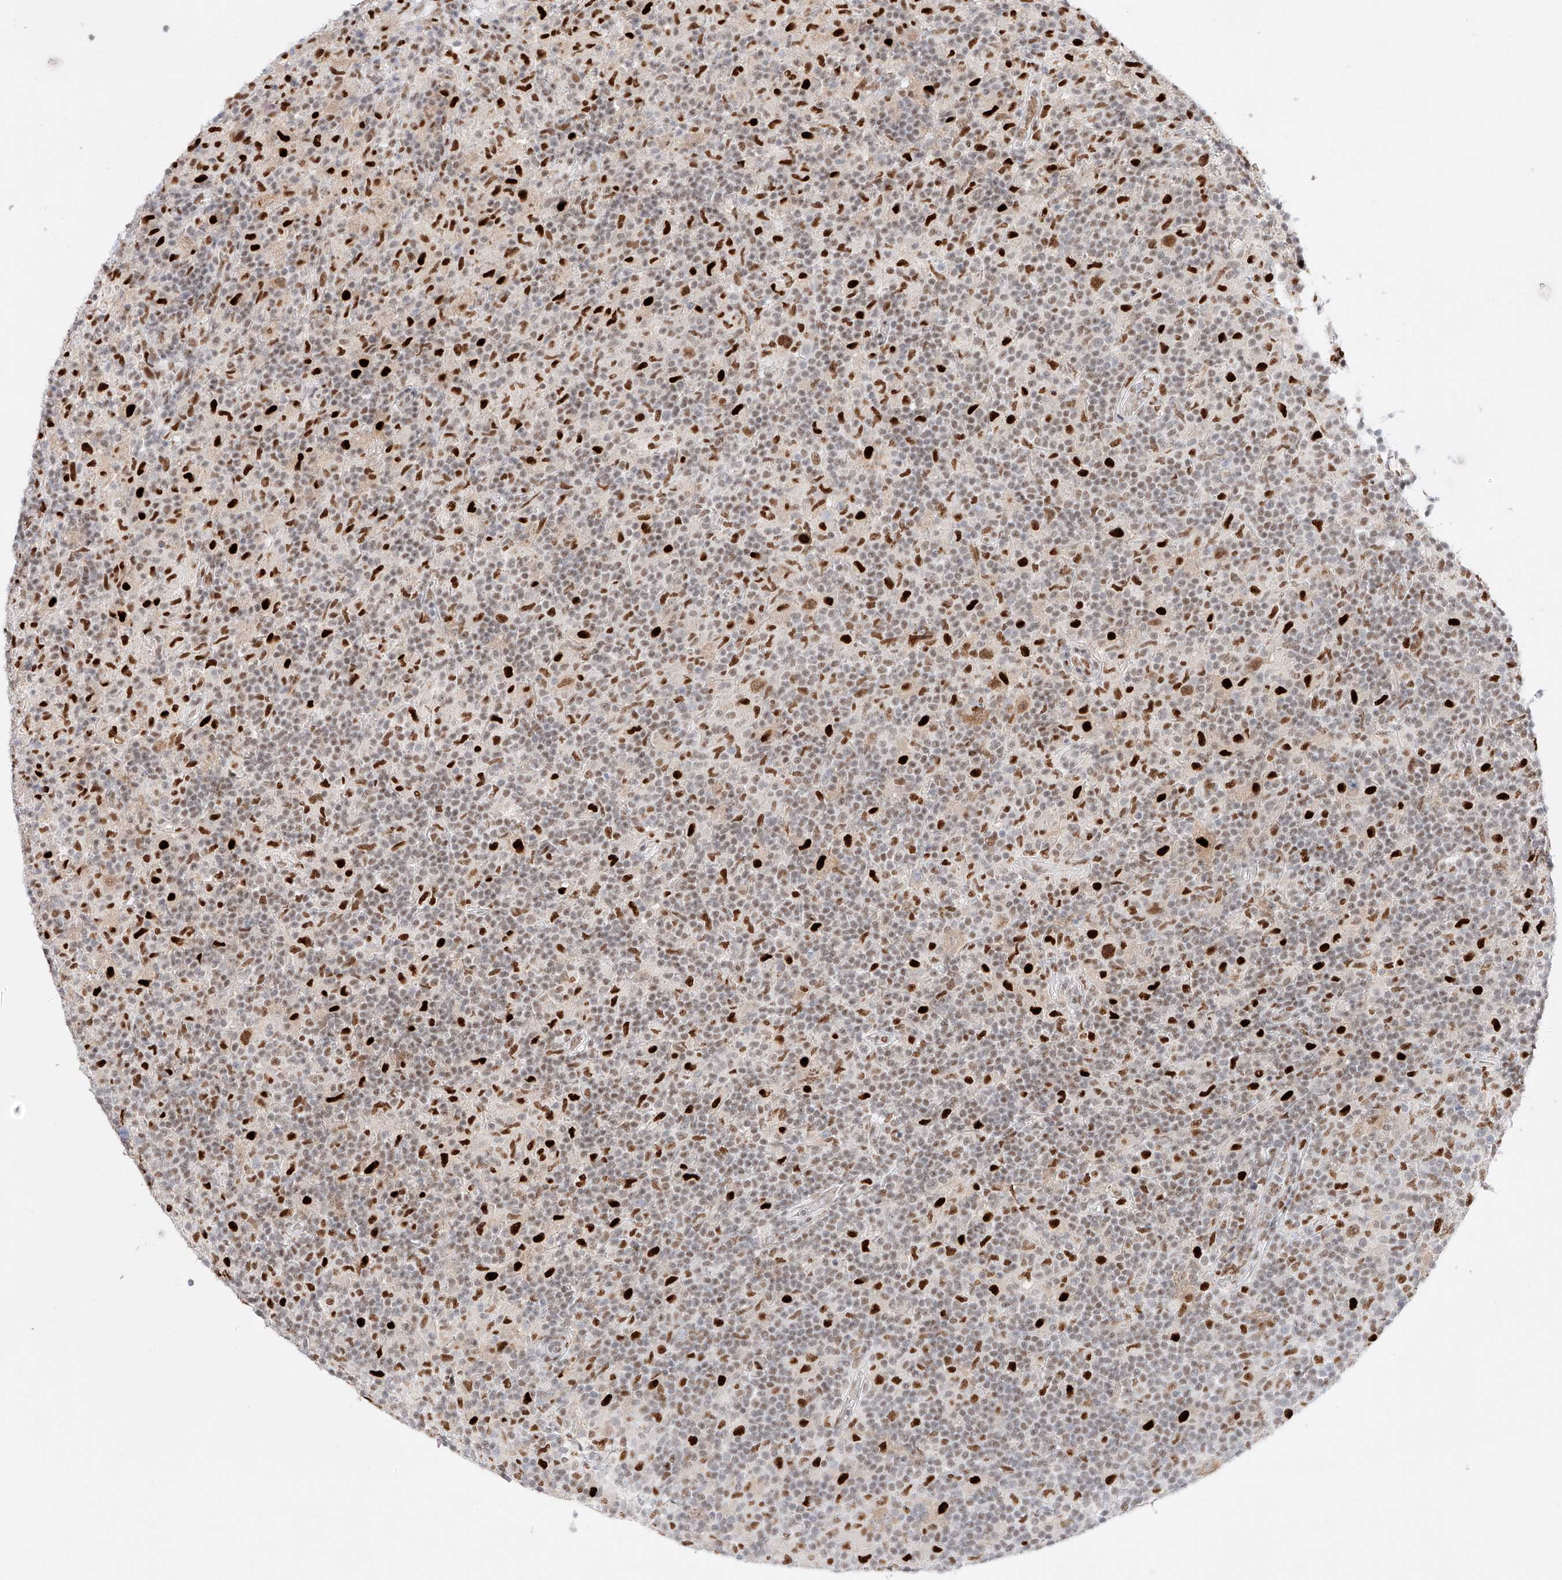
{"staining": {"intensity": "moderate", "quantity": ">75%", "location": "nuclear"}, "tissue": "lymphoma", "cell_type": "Tumor cells", "image_type": "cancer", "snomed": [{"axis": "morphology", "description": "Hodgkin's disease, NOS"}, {"axis": "topography", "description": "Lymph node"}], "caption": "Moderate nuclear staining is seen in approximately >75% of tumor cells in lymphoma.", "gene": "APIP", "patient": {"sex": "male", "age": 70}}